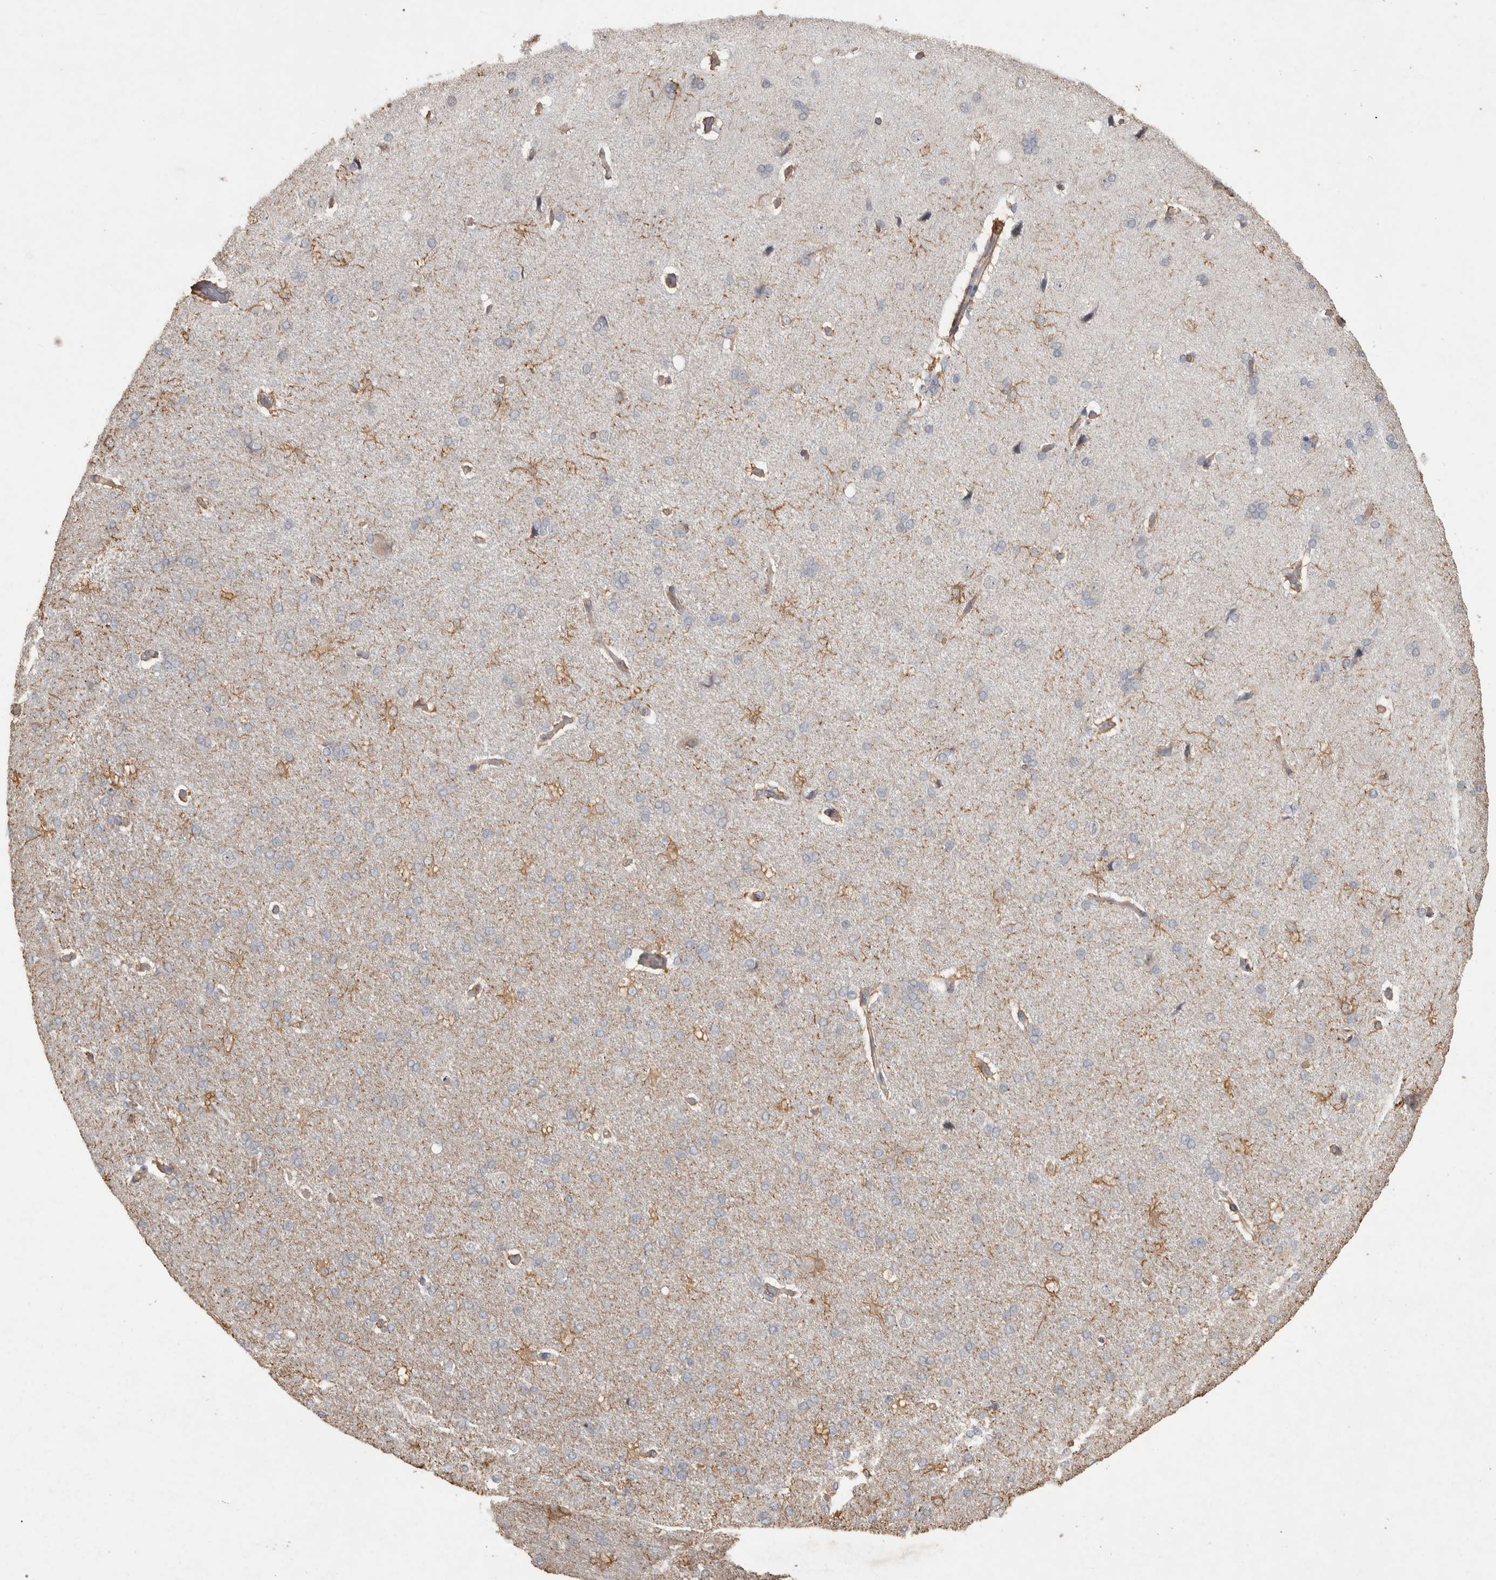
{"staining": {"intensity": "moderate", "quantity": ">75%", "location": "cytoplasmic/membranous"}, "tissue": "cerebral cortex", "cell_type": "Endothelial cells", "image_type": "normal", "snomed": [{"axis": "morphology", "description": "Normal tissue, NOS"}, {"axis": "topography", "description": "Cerebral cortex"}], "caption": "Protein staining exhibits moderate cytoplasmic/membranous expression in approximately >75% of endothelial cells in unremarkable cerebral cortex. (brown staining indicates protein expression, while blue staining denotes nuclei).", "gene": "REPS2", "patient": {"sex": "male", "age": 62}}